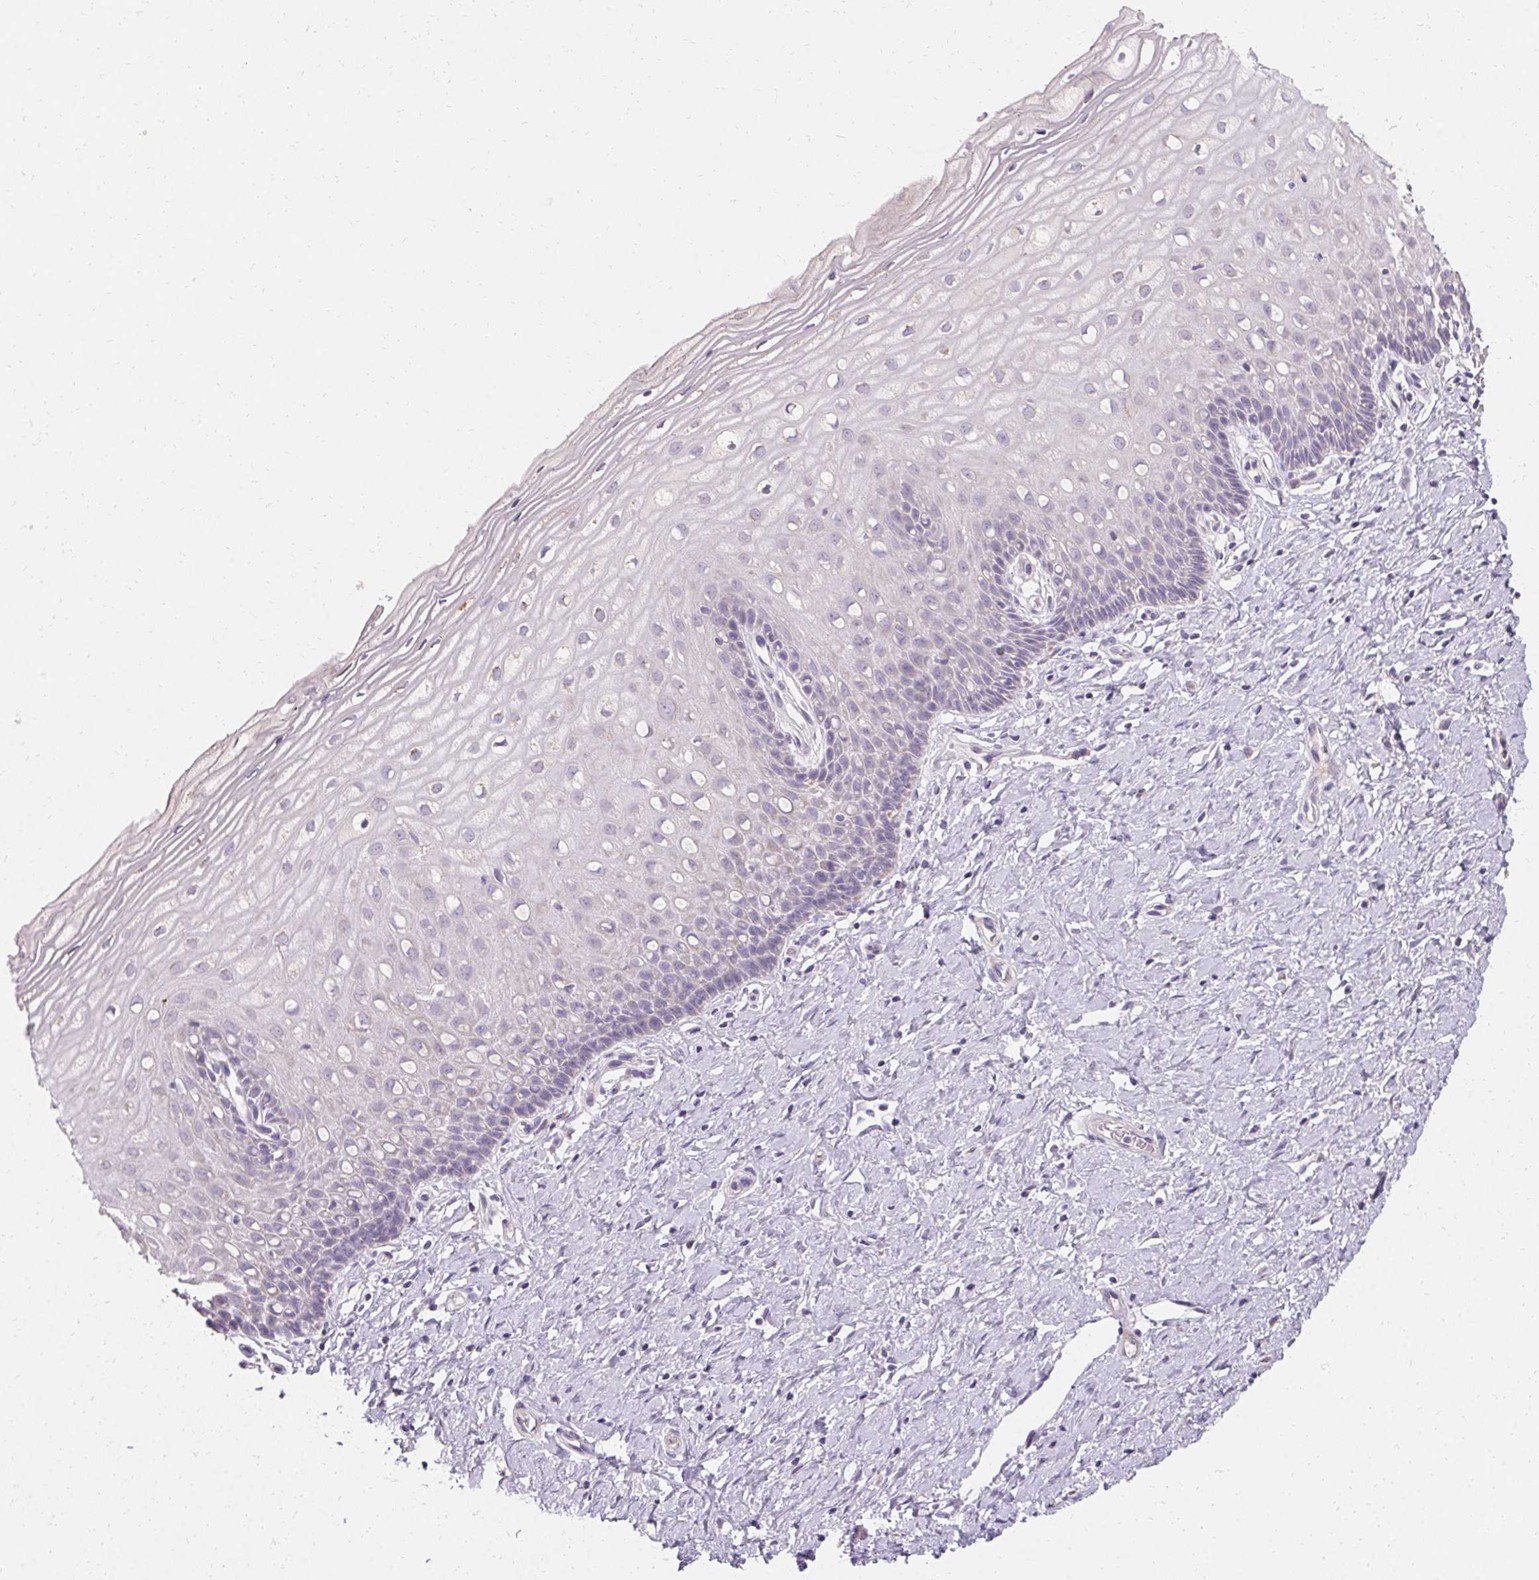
{"staining": {"intensity": "negative", "quantity": "none", "location": "none"}, "tissue": "cervix", "cell_type": "Glandular cells", "image_type": "normal", "snomed": [{"axis": "morphology", "description": "Normal tissue, NOS"}, {"axis": "topography", "description": "Cervix"}], "caption": "This is an immunohistochemistry (IHC) photomicrograph of normal human cervix. There is no staining in glandular cells.", "gene": "TRIP13", "patient": {"sex": "female", "age": 37}}